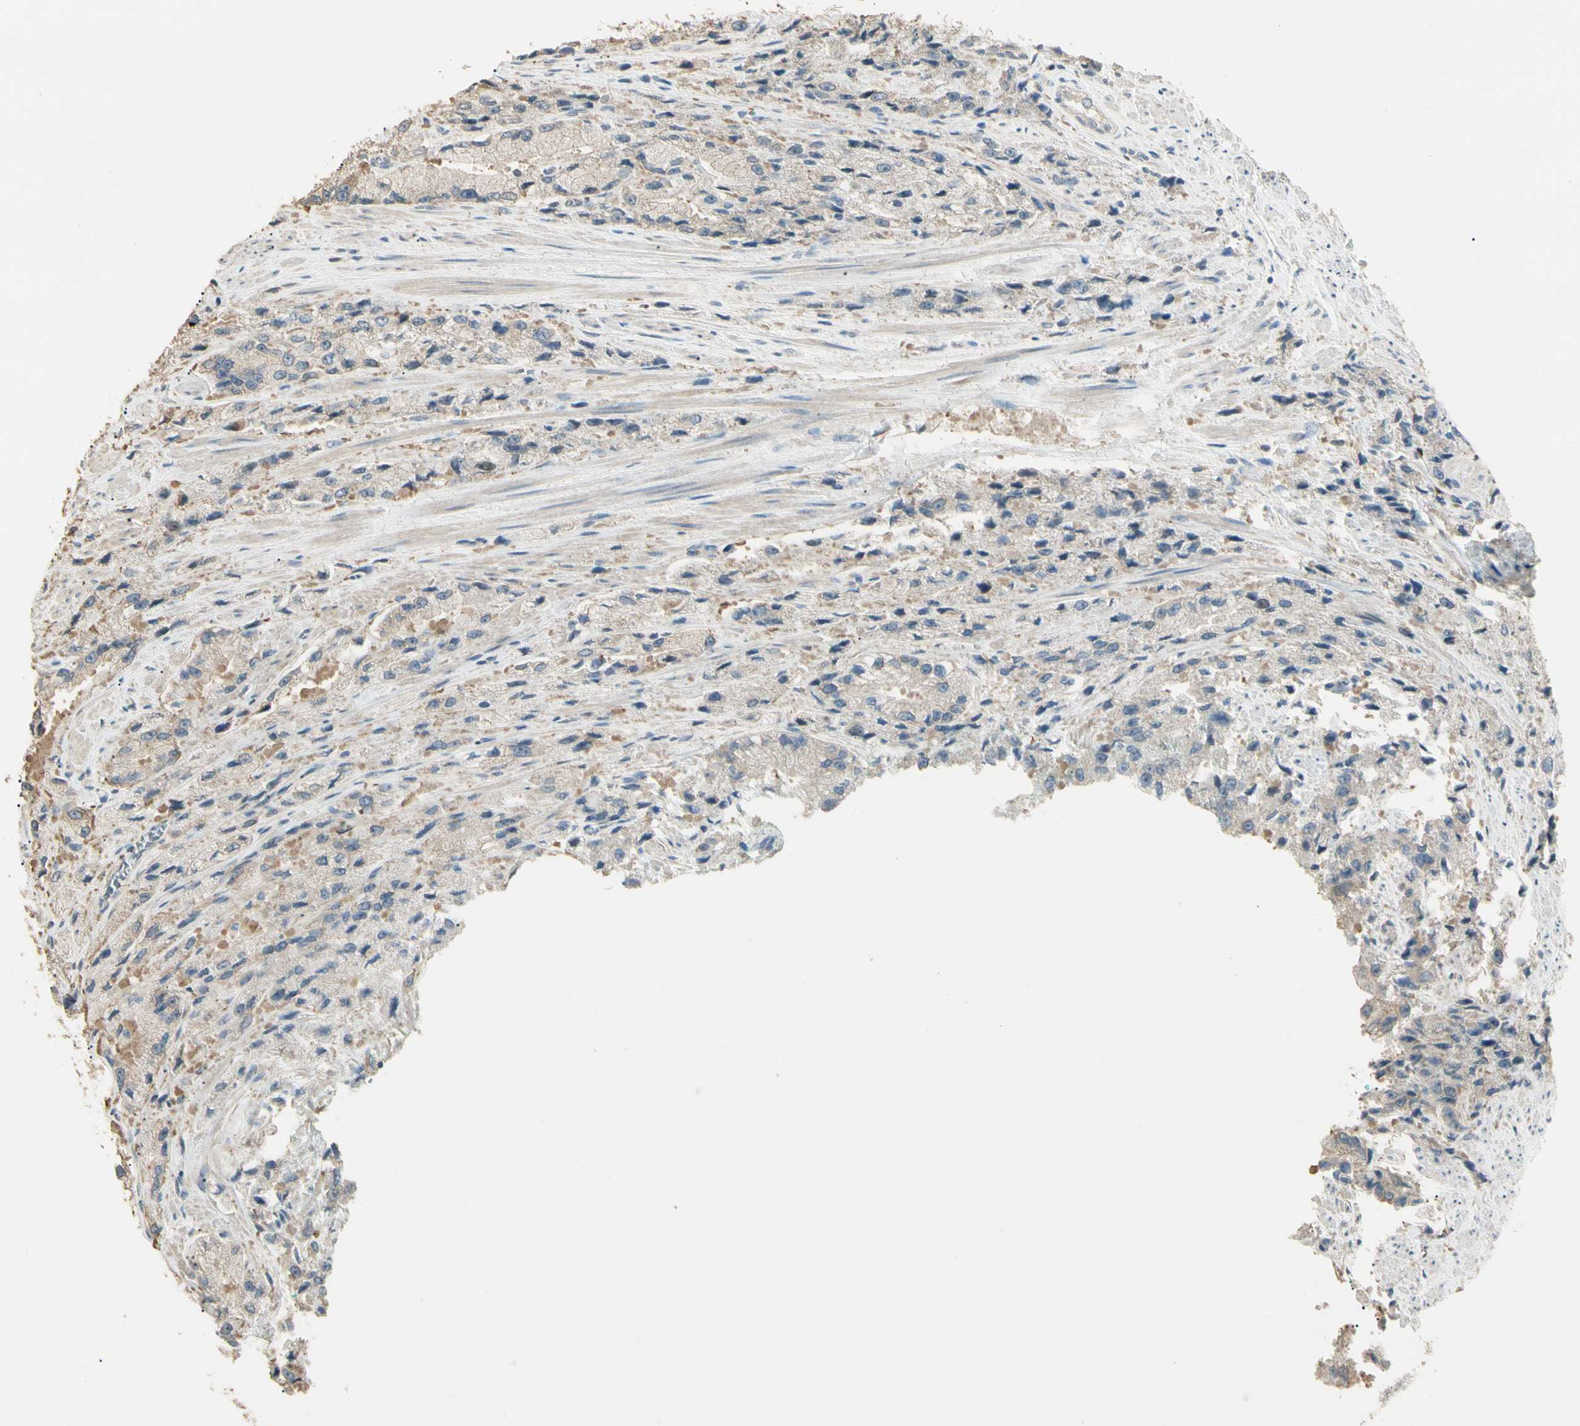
{"staining": {"intensity": "weak", "quantity": "<25%", "location": "cytoplasmic/membranous"}, "tissue": "prostate cancer", "cell_type": "Tumor cells", "image_type": "cancer", "snomed": [{"axis": "morphology", "description": "Adenocarcinoma, High grade"}, {"axis": "topography", "description": "Prostate"}], "caption": "Prostate high-grade adenocarcinoma was stained to show a protein in brown. There is no significant positivity in tumor cells. Nuclei are stained in blue.", "gene": "GNE", "patient": {"sex": "male", "age": 58}}